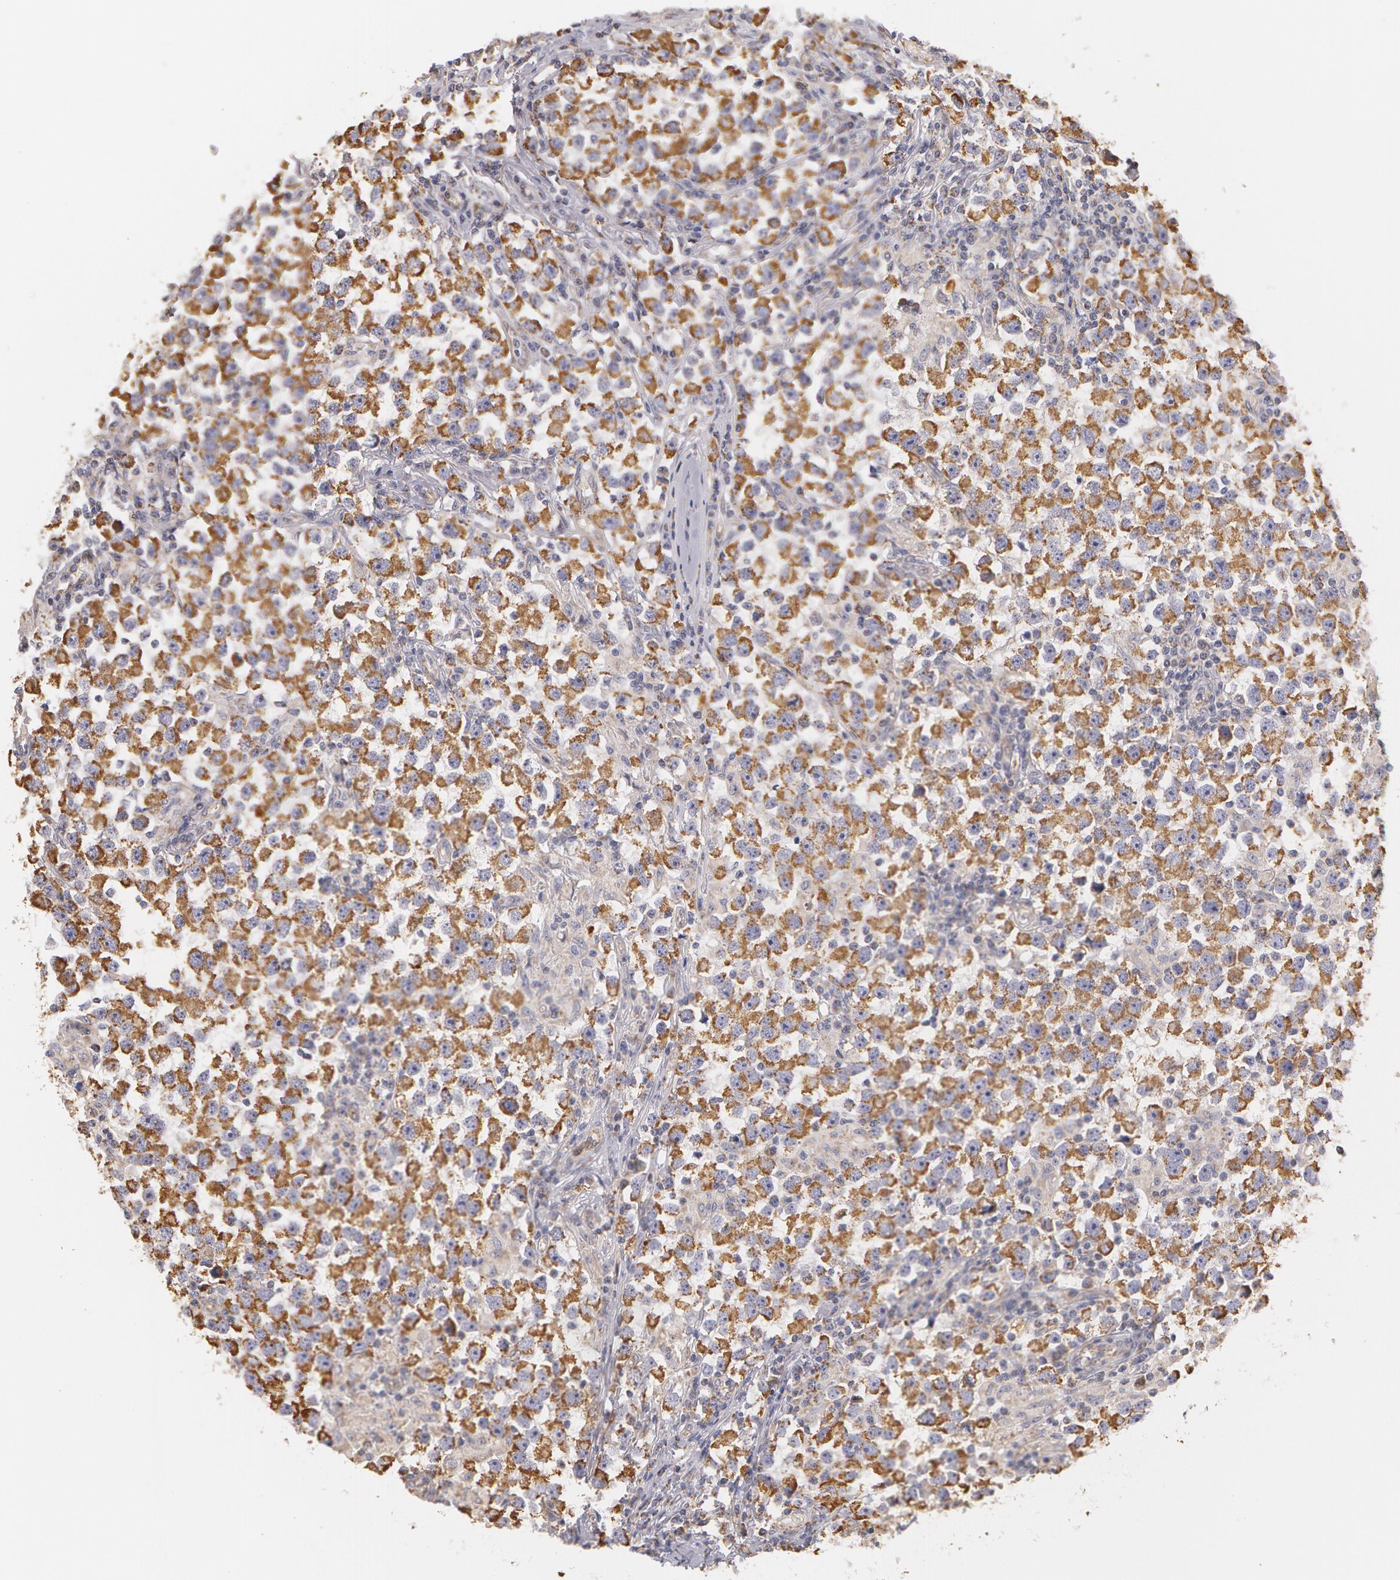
{"staining": {"intensity": "weak", "quantity": ">75%", "location": "cytoplasmic/membranous"}, "tissue": "testis cancer", "cell_type": "Tumor cells", "image_type": "cancer", "snomed": [{"axis": "morphology", "description": "Seminoma, NOS"}, {"axis": "topography", "description": "Testis"}], "caption": "IHC staining of testis cancer, which displays low levels of weak cytoplasmic/membranous positivity in about >75% of tumor cells indicating weak cytoplasmic/membranous protein positivity. The staining was performed using DAB (brown) for protein detection and nuclei were counterstained in hematoxylin (blue).", "gene": "KRT18", "patient": {"sex": "male", "age": 33}}